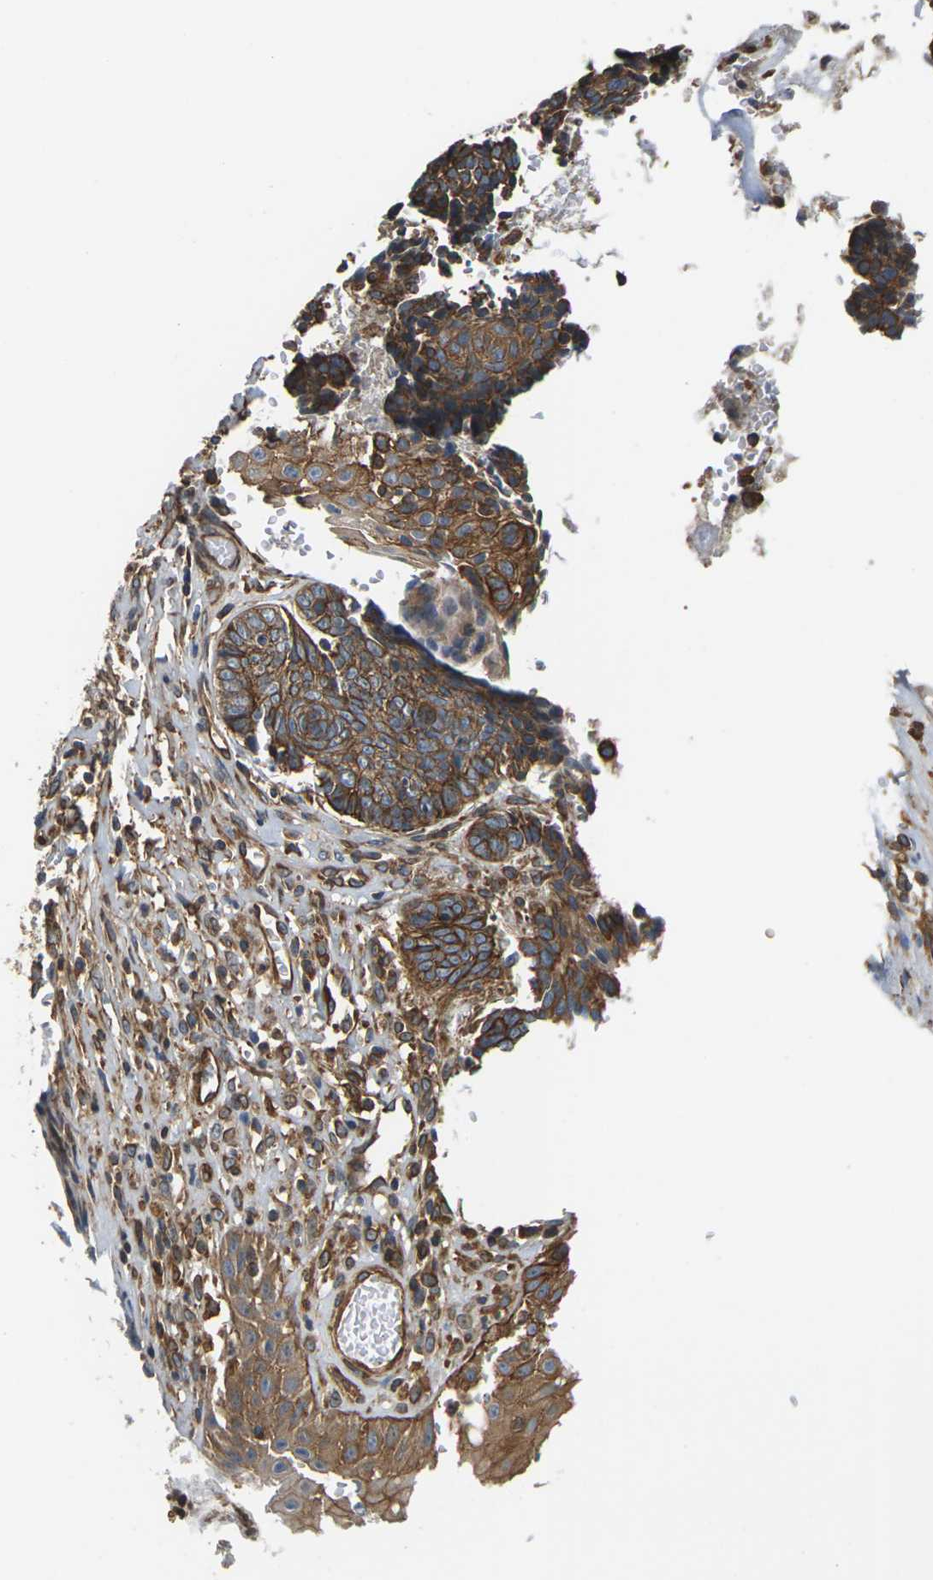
{"staining": {"intensity": "strong", "quantity": ">75%", "location": "cytoplasmic/membranous"}, "tissue": "skin cancer", "cell_type": "Tumor cells", "image_type": "cancer", "snomed": [{"axis": "morphology", "description": "Basal cell carcinoma"}, {"axis": "topography", "description": "Skin"}], "caption": "Human skin basal cell carcinoma stained for a protein (brown) shows strong cytoplasmic/membranous positive expression in approximately >75% of tumor cells.", "gene": "PCDHB4", "patient": {"sex": "male", "age": 84}}